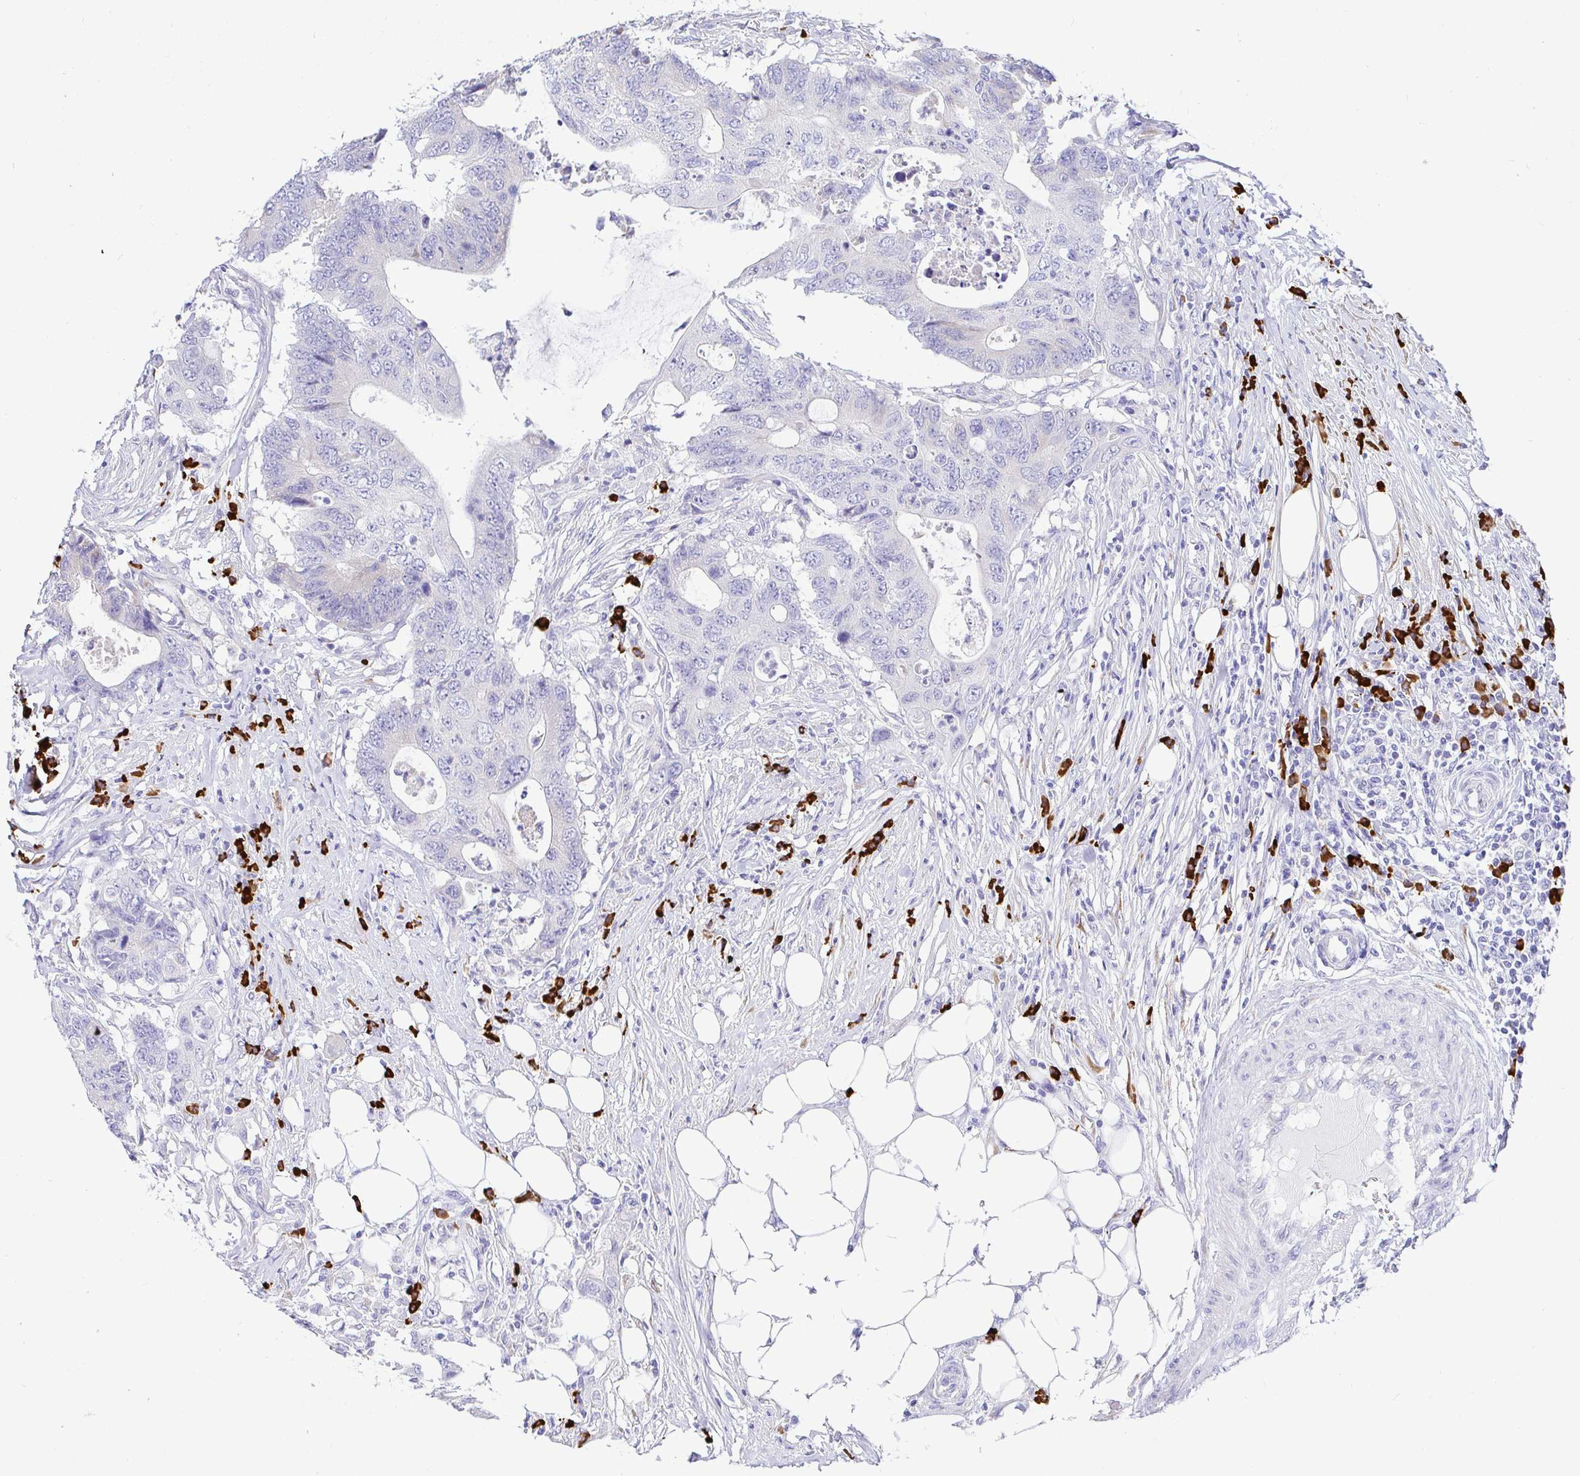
{"staining": {"intensity": "negative", "quantity": "none", "location": "none"}, "tissue": "colorectal cancer", "cell_type": "Tumor cells", "image_type": "cancer", "snomed": [{"axis": "morphology", "description": "Adenocarcinoma, NOS"}, {"axis": "topography", "description": "Colon"}], "caption": "High magnification brightfield microscopy of adenocarcinoma (colorectal) stained with DAB (brown) and counterstained with hematoxylin (blue): tumor cells show no significant expression.", "gene": "CCDC62", "patient": {"sex": "male", "age": 71}}